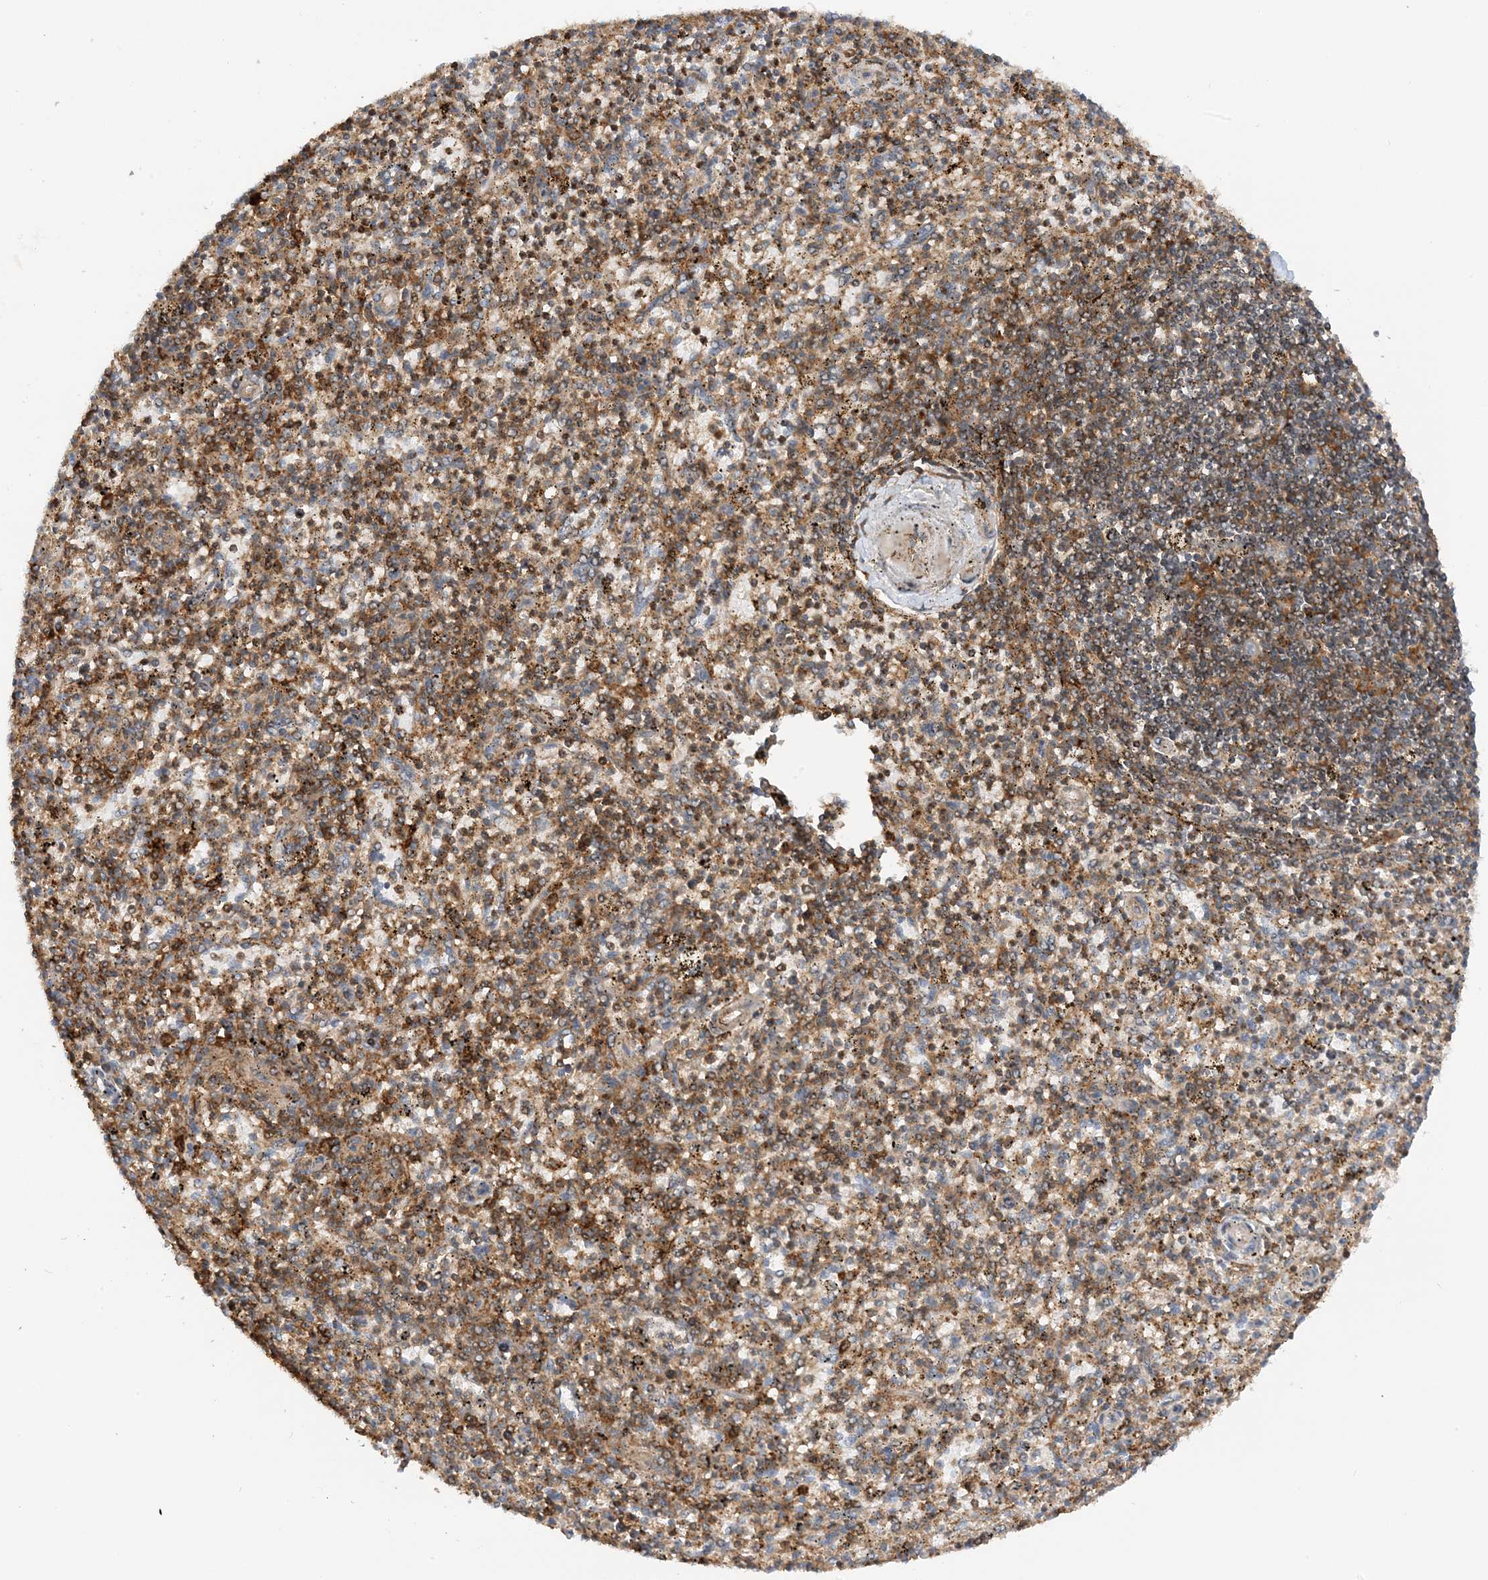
{"staining": {"intensity": "moderate", "quantity": ">75%", "location": "cytoplasmic/membranous"}, "tissue": "spleen", "cell_type": "Cells in red pulp", "image_type": "normal", "snomed": [{"axis": "morphology", "description": "Normal tissue, NOS"}, {"axis": "topography", "description": "Spleen"}], "caption": "Normal spleen was stained to show a protein in brown. There is medium levels of moderate cytoplasmic/membranous expression in about >75% of cells in red pulp. Nuclei are stained in blue.", "gene": "TATDN3", "patient": {"sex": "male", "age": 72}}